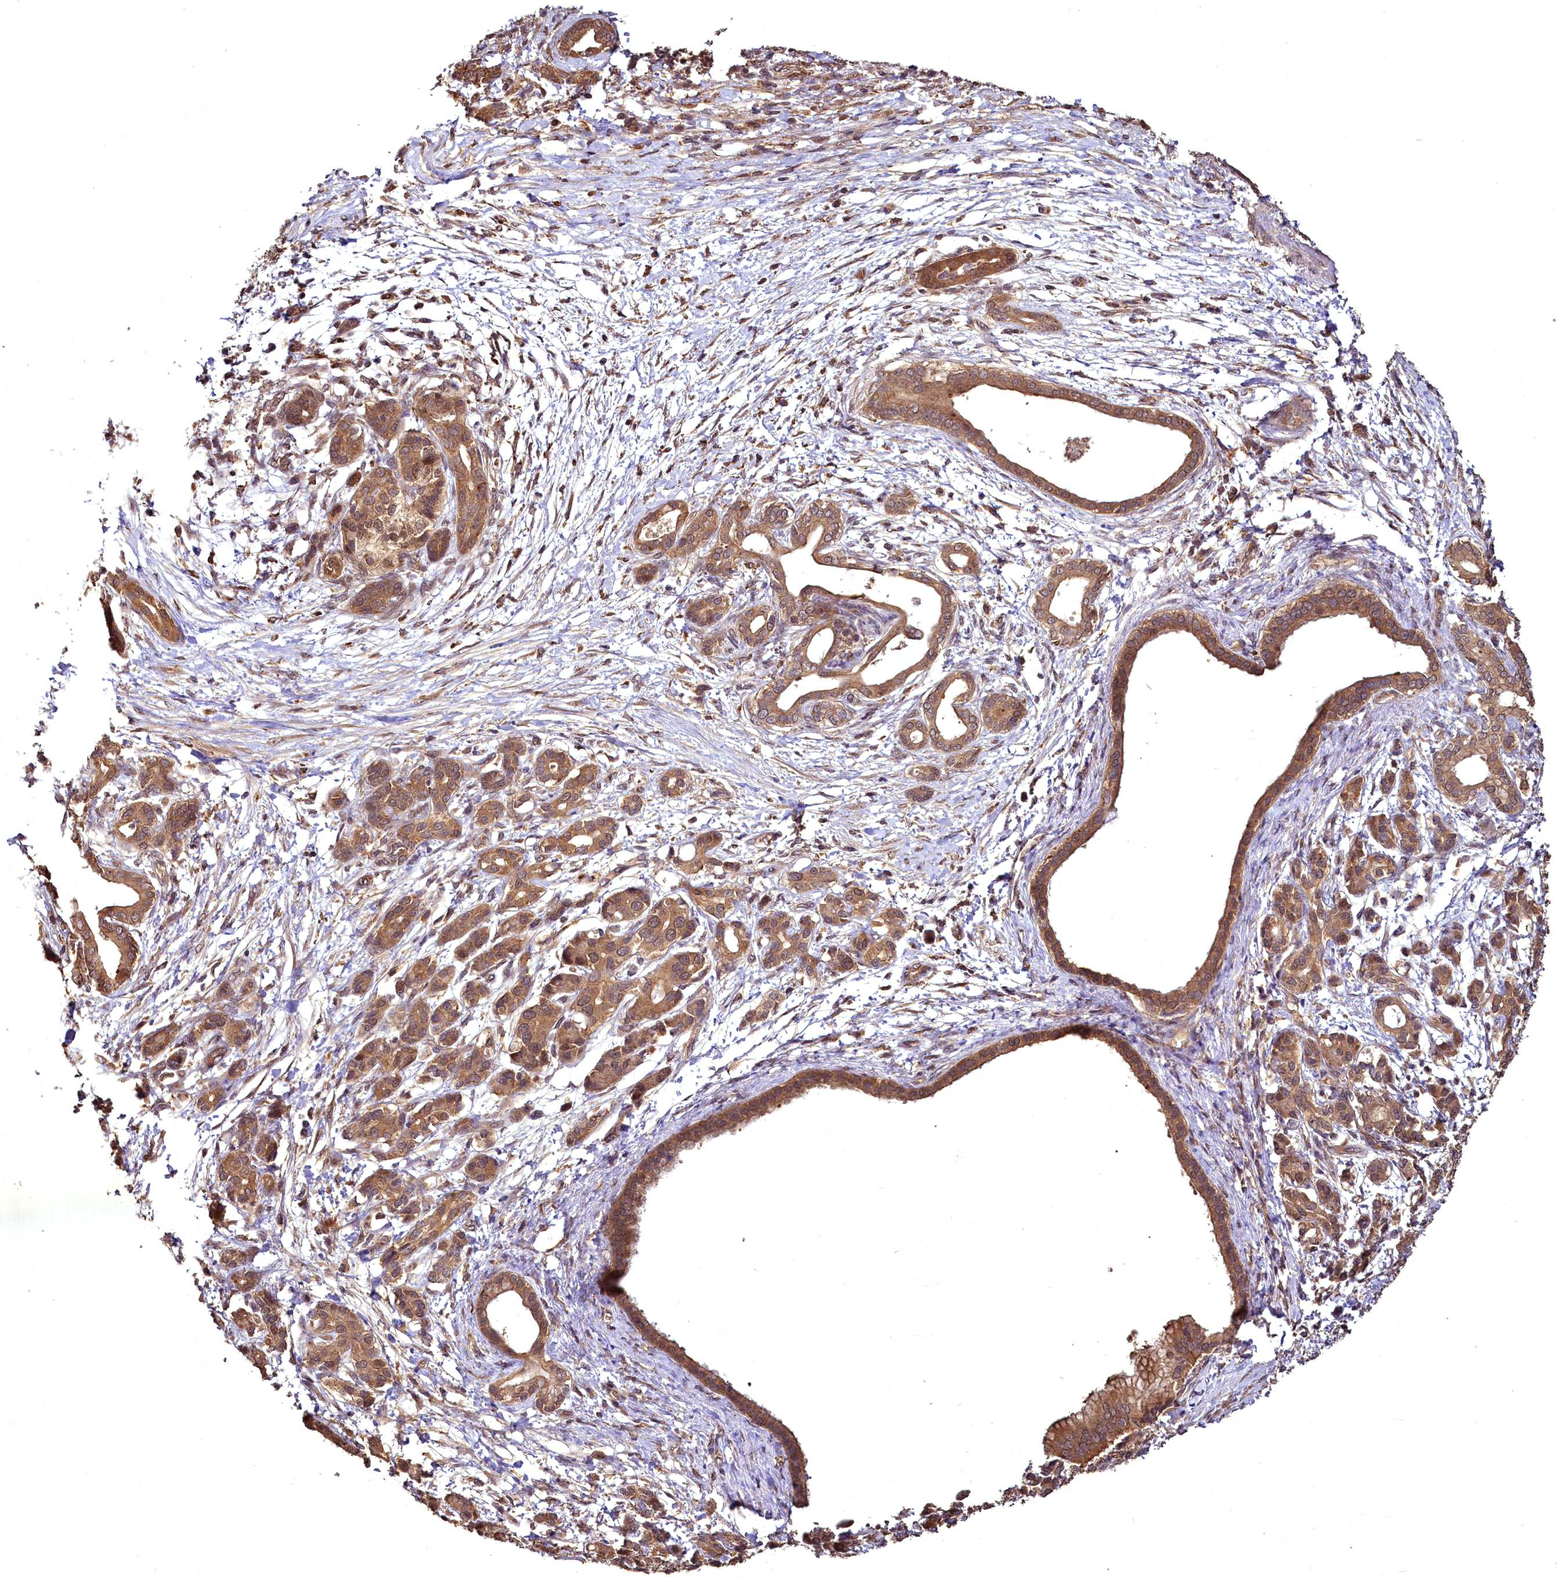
{"staining": {"intensity": "moderate", "quantity": ">75%", "location": "cytoplasmic/membranous"}, "tissue": "pancreatic cancer", "cell_type": "Tumor cells", "image_type": "cancer", "snomed": [{"axis": "morphology", "description": "Adenocarcinoma, NOS"}, {"axis": "topography", "description": "Pancreas"}], "caption": "Immunohistochemistry (IHC) of human pancreatic adenocarcinoma demonstrates medium levels of moderate cytoplasmic/membranous expression in approximately >75% of tumor cells.", "gene": "VPS51", "patient": {"sex": "female", "age": 55}}